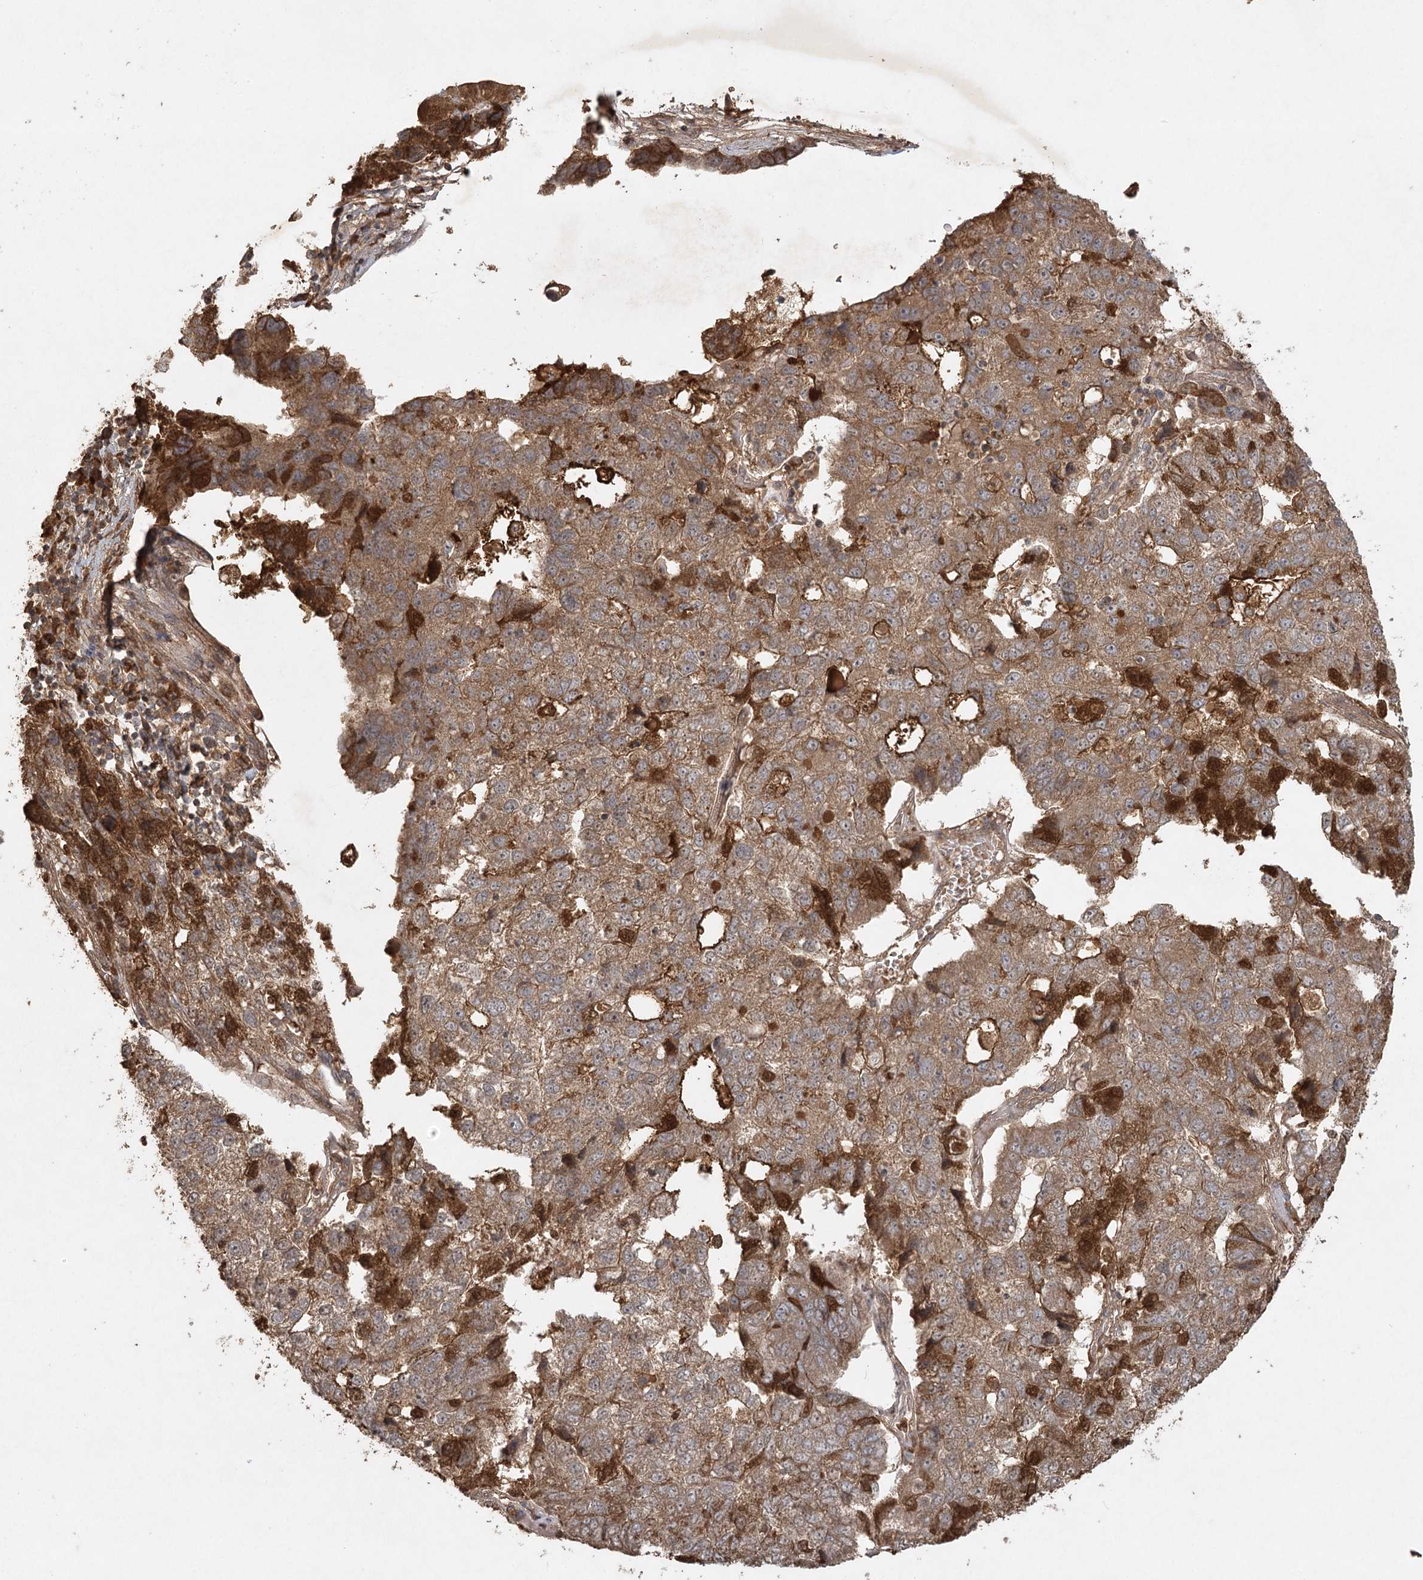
{"staining": {"intensity": "weak", "quantity": ">75%", "location": "cytoplasmic/membranous"}, "tissue": "pancreatic cancer", "cell_type": "Tumor cells", "image_type": "cancer", "snomed": [{"axis": "morphology", "description": "Adenocarcinoma, NOS"}, {"axis": "topography", "description": "Pancreas"}], "caption": "Immunohistochemistry (IHC) histopathology image of neoplastic tissue: human adenocarcinoma (pancreatic) stained using immunohistochemistry (IHC) demonstrates low levels of weak protein expression localized specifically in the cytoplasmic/membranous of tumor cells, appearing as a cytoplasmic/membranous brown color.", "gene": "ARL13A", "patient": {"sex": "female", "age": 61}}